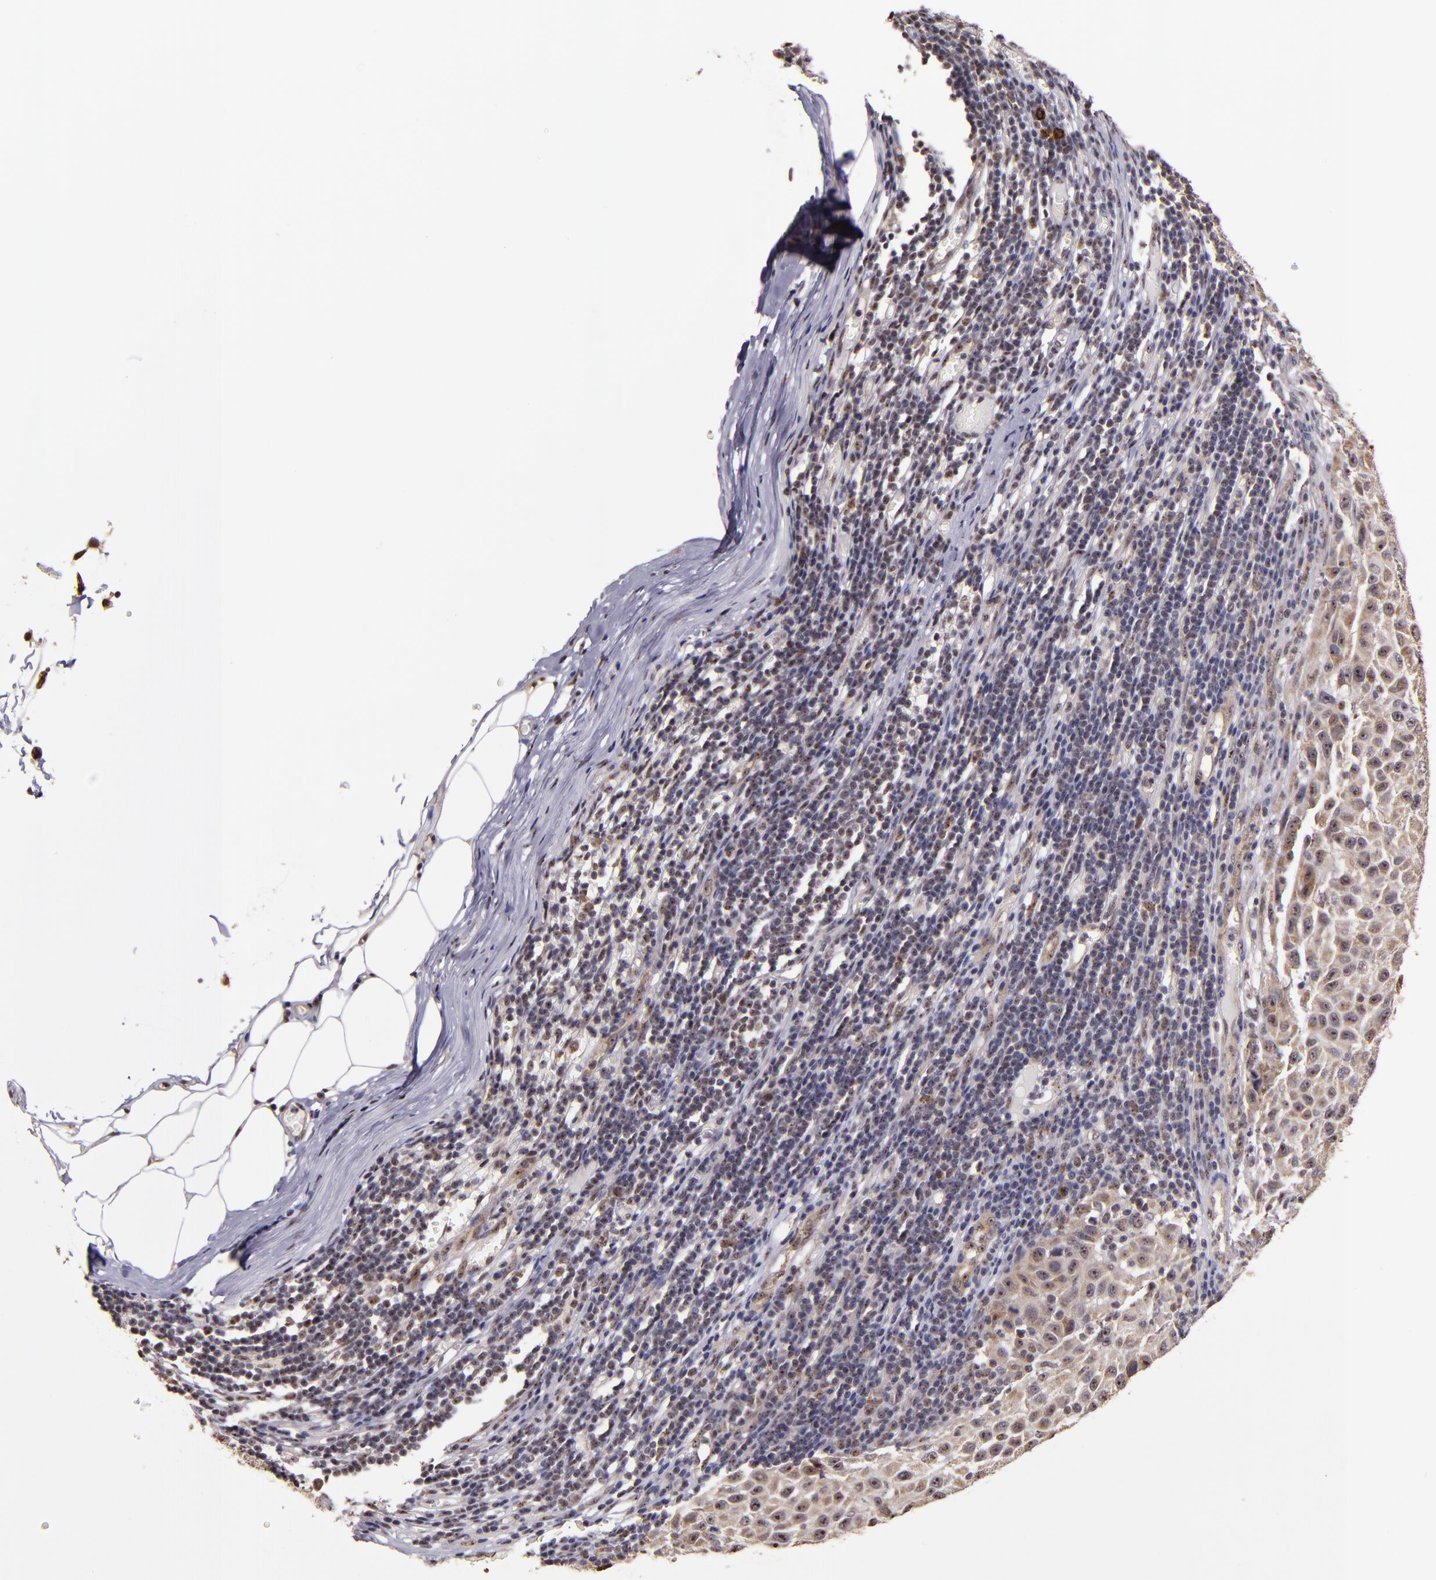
{"staining": {"intensity": "moderate", "quantity": ">75%", "location": "cytoplasmic/membranous,nuclear"}, "tissue": "melanoma", "cell_type": "Tumor cells", "image_type": "cancer", "snomed": [{"axis": "morphology", "description": "Malignant melanoma, Metastatic site"}, {"axis": "topography", "description": "Lymph node"}], "caption": "Melanoma stained with immunohistochemistry (IHC) demonstrates moderate cytoplasmic/membranous and nuclear staining in approximately >75% of tumor cells.", "gene": "CECR2", "patient": {"sex": "male", "age": 61}}